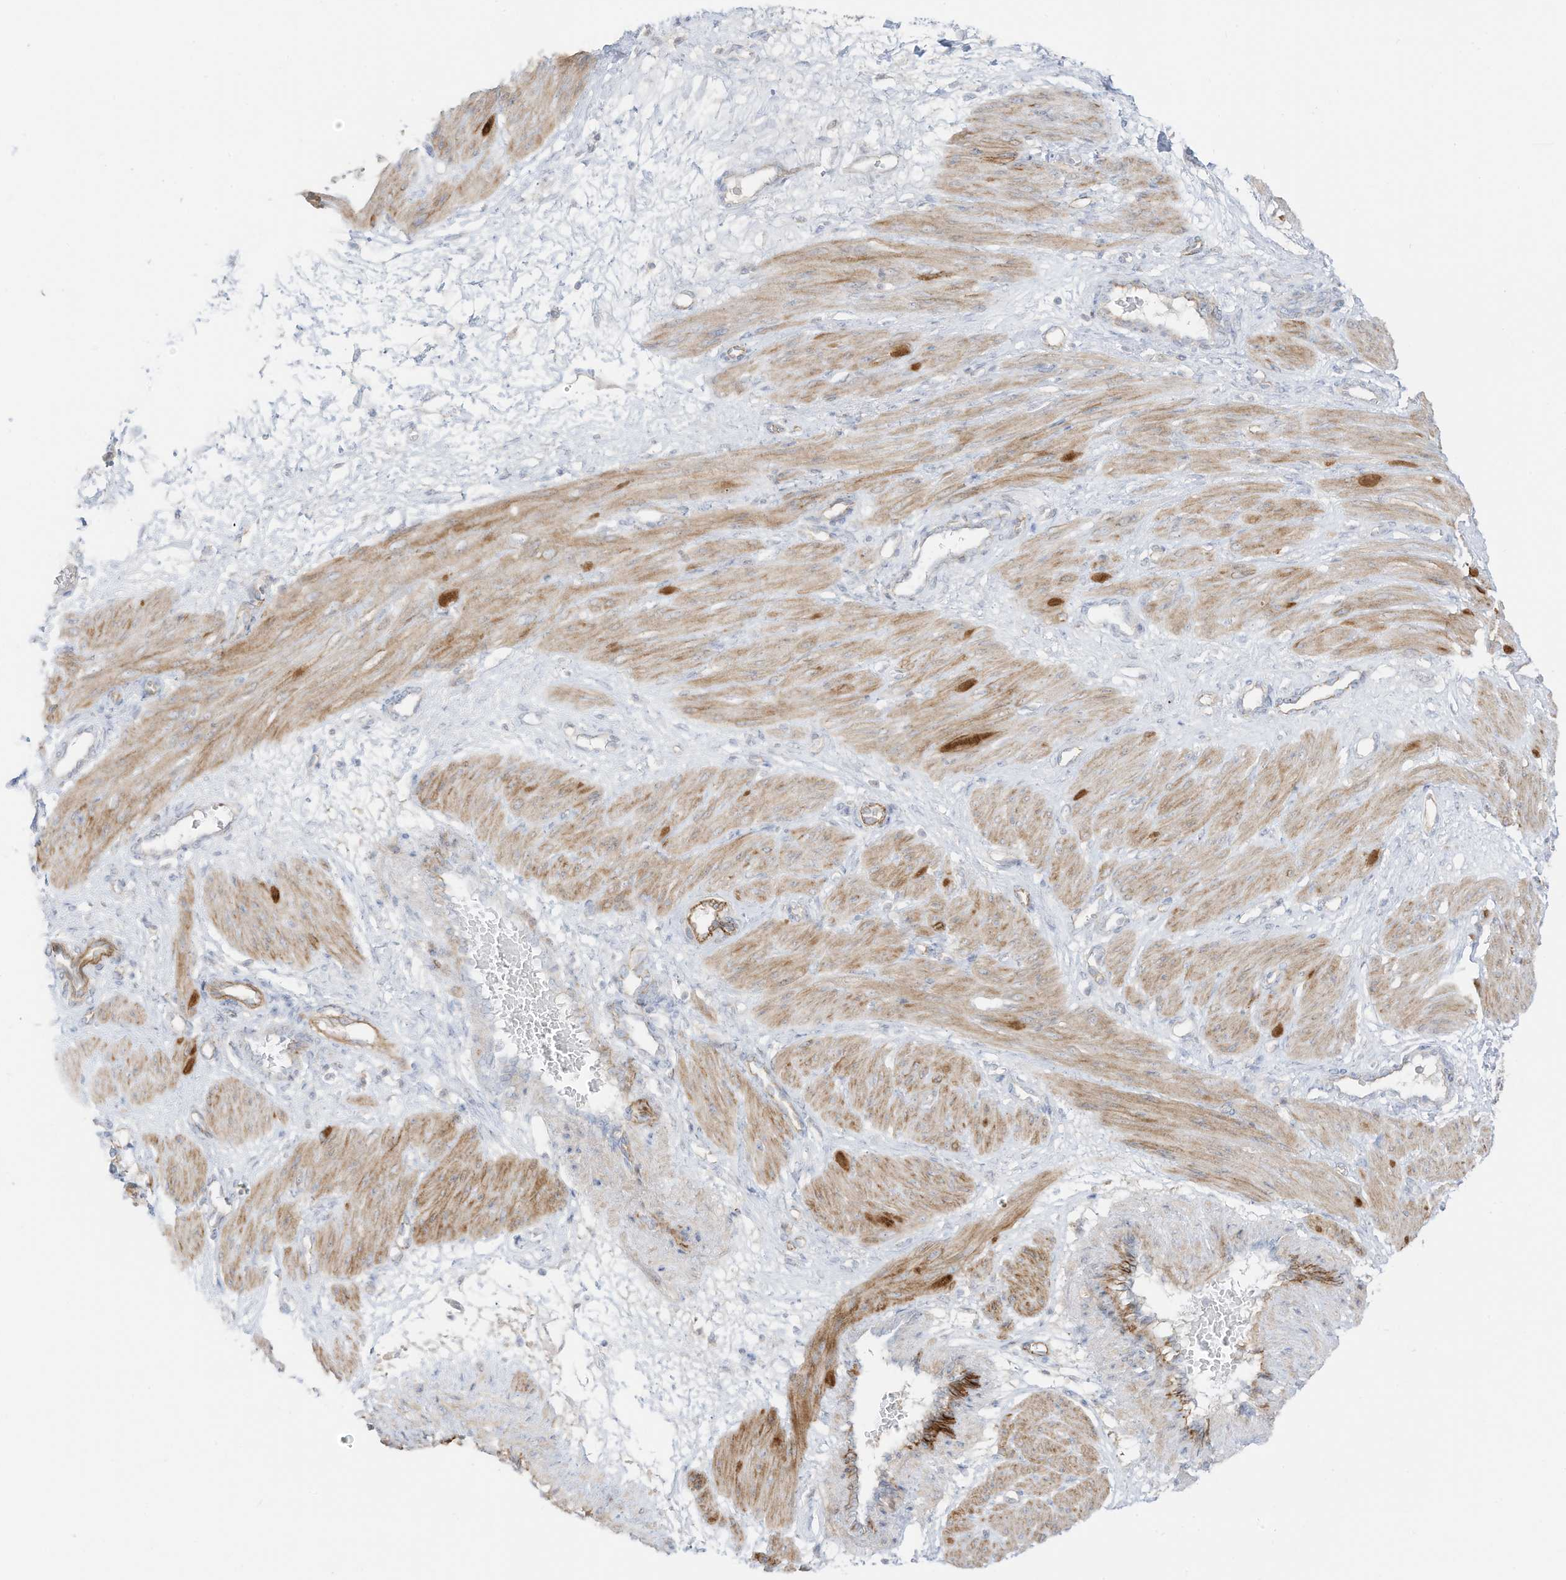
{"staining": {"intensity": "moderate", "quantity": "25%-75%", "location": "cytoplasmic/membranous"}, "tissue": "smooth muscle", "cell_type": "Smooth muscle cells", "image_type": "normal", "snomed": [{"axis": "morphology", "description": "Normal tissue, NOS"}, {"axis": "topography", "description": "Endometrium"}], "caption": "Immunohistochemical staining of unremarkable smooth muscle displays moderate cytoplasmic/membranous protein positivity in approximately 25%-75% of smooth muscle cells. The staining was performed using DAB to visualize the protein expression in brown, while the nuclei were stained in blue with hematoxylin (Magnification: 20x).", "gene": "C11orf87", "patient": {"sex": "female", "age": 33}}